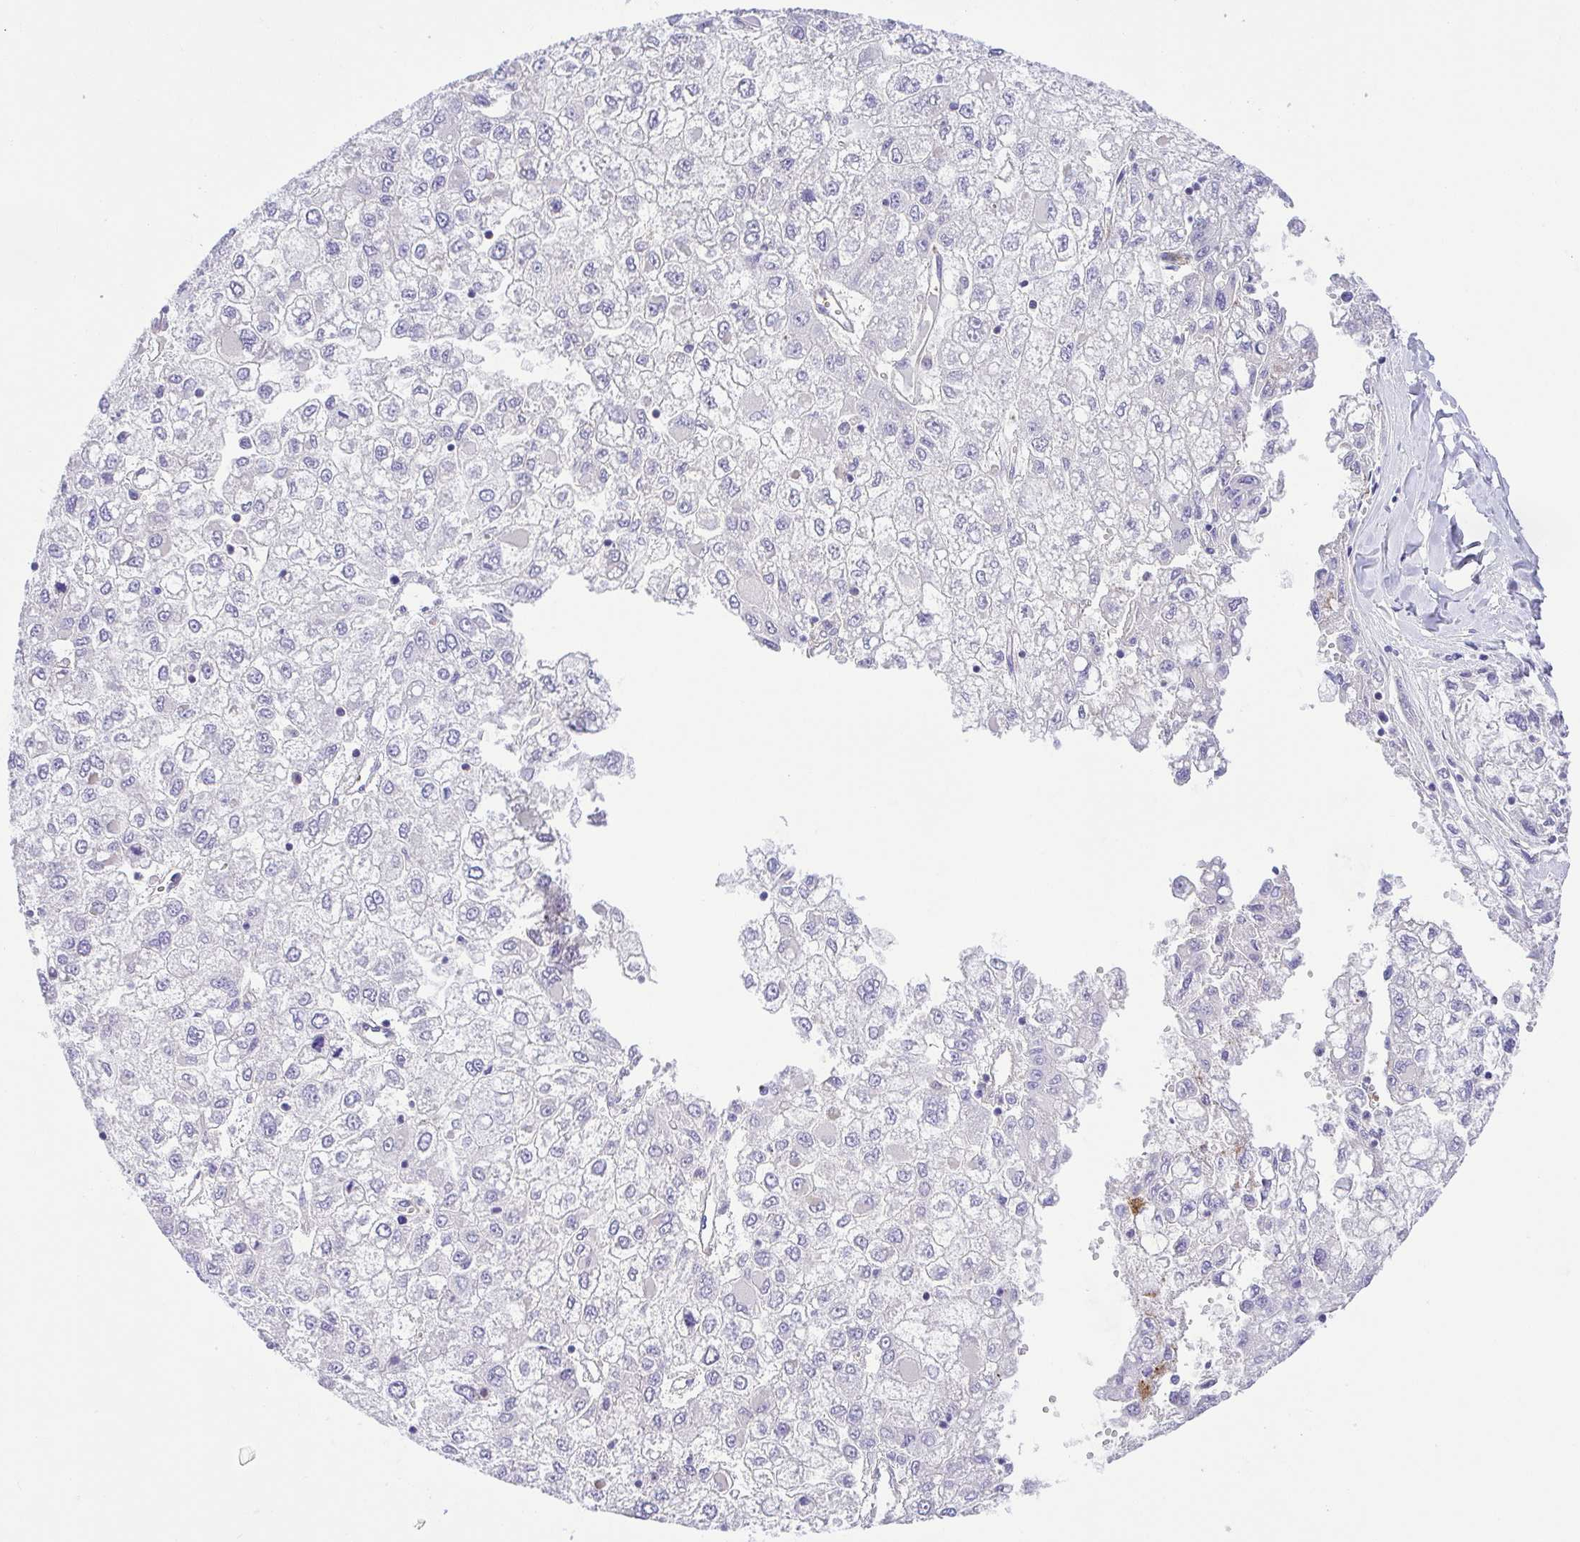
{"staining": {"intensity": "negative", "quantity": "none", "location": "none"}, "tissue": "liver cancer", "cell_type": "Tumor cells", "image_type": "cancer", "snomed": [{"axis": "morphology", "description": "Carcinoma, Hepatocellular, NOS"}, {"axis": "topography", "description": "Liver"}], "caption": "DAB (3,3'-diaminobenzidine) immunohistochemical staining of human liver cancer (hepatocellular carcinoma) shows no significant expression in tumor cells.", "gene": "PRR14L", "patient": {"sex": "male", "age": 40}}